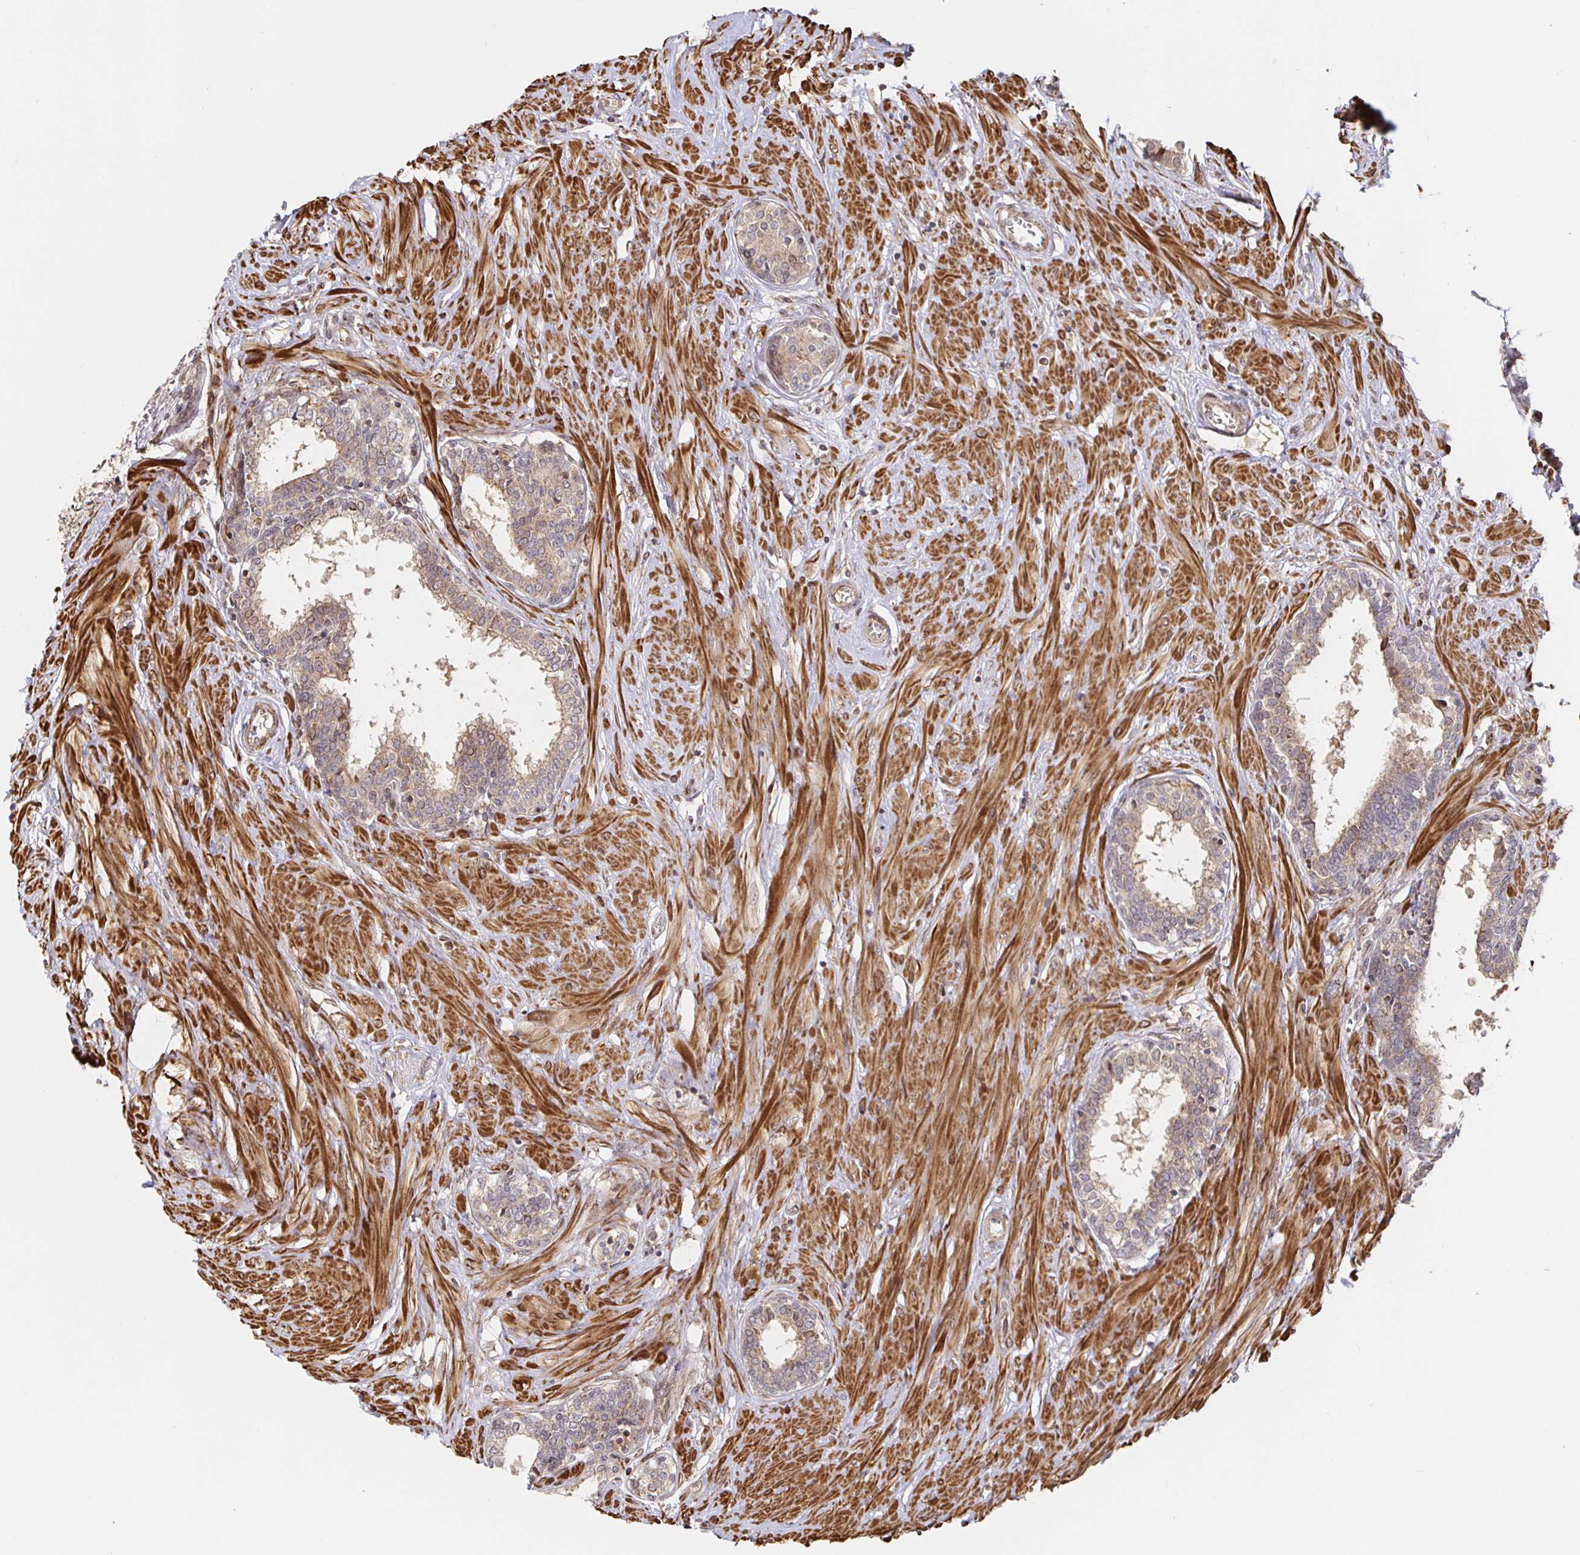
{"staining": {"intensity": "weak", "quantity": "25%-75%", "location": "cytoplasmic/membranous"}, "tissue": "prostate", "cell_type": "Glandular cells", "image_type": "normal", "snomed": [{"axis": "morphology", "description": "Normal tissue, NOS"}, {"axis": "topography", "description": "Prostate"}], "caption": "A high-resolution photomicrograph shows immunohistochemistry staining of normal prostate, which demonstrates weak cytoplasmic/membranous staining in about 25%-75% of glandular cells.", "gene": "STRAP", "patient": {"sex": "male", "age": 55}}